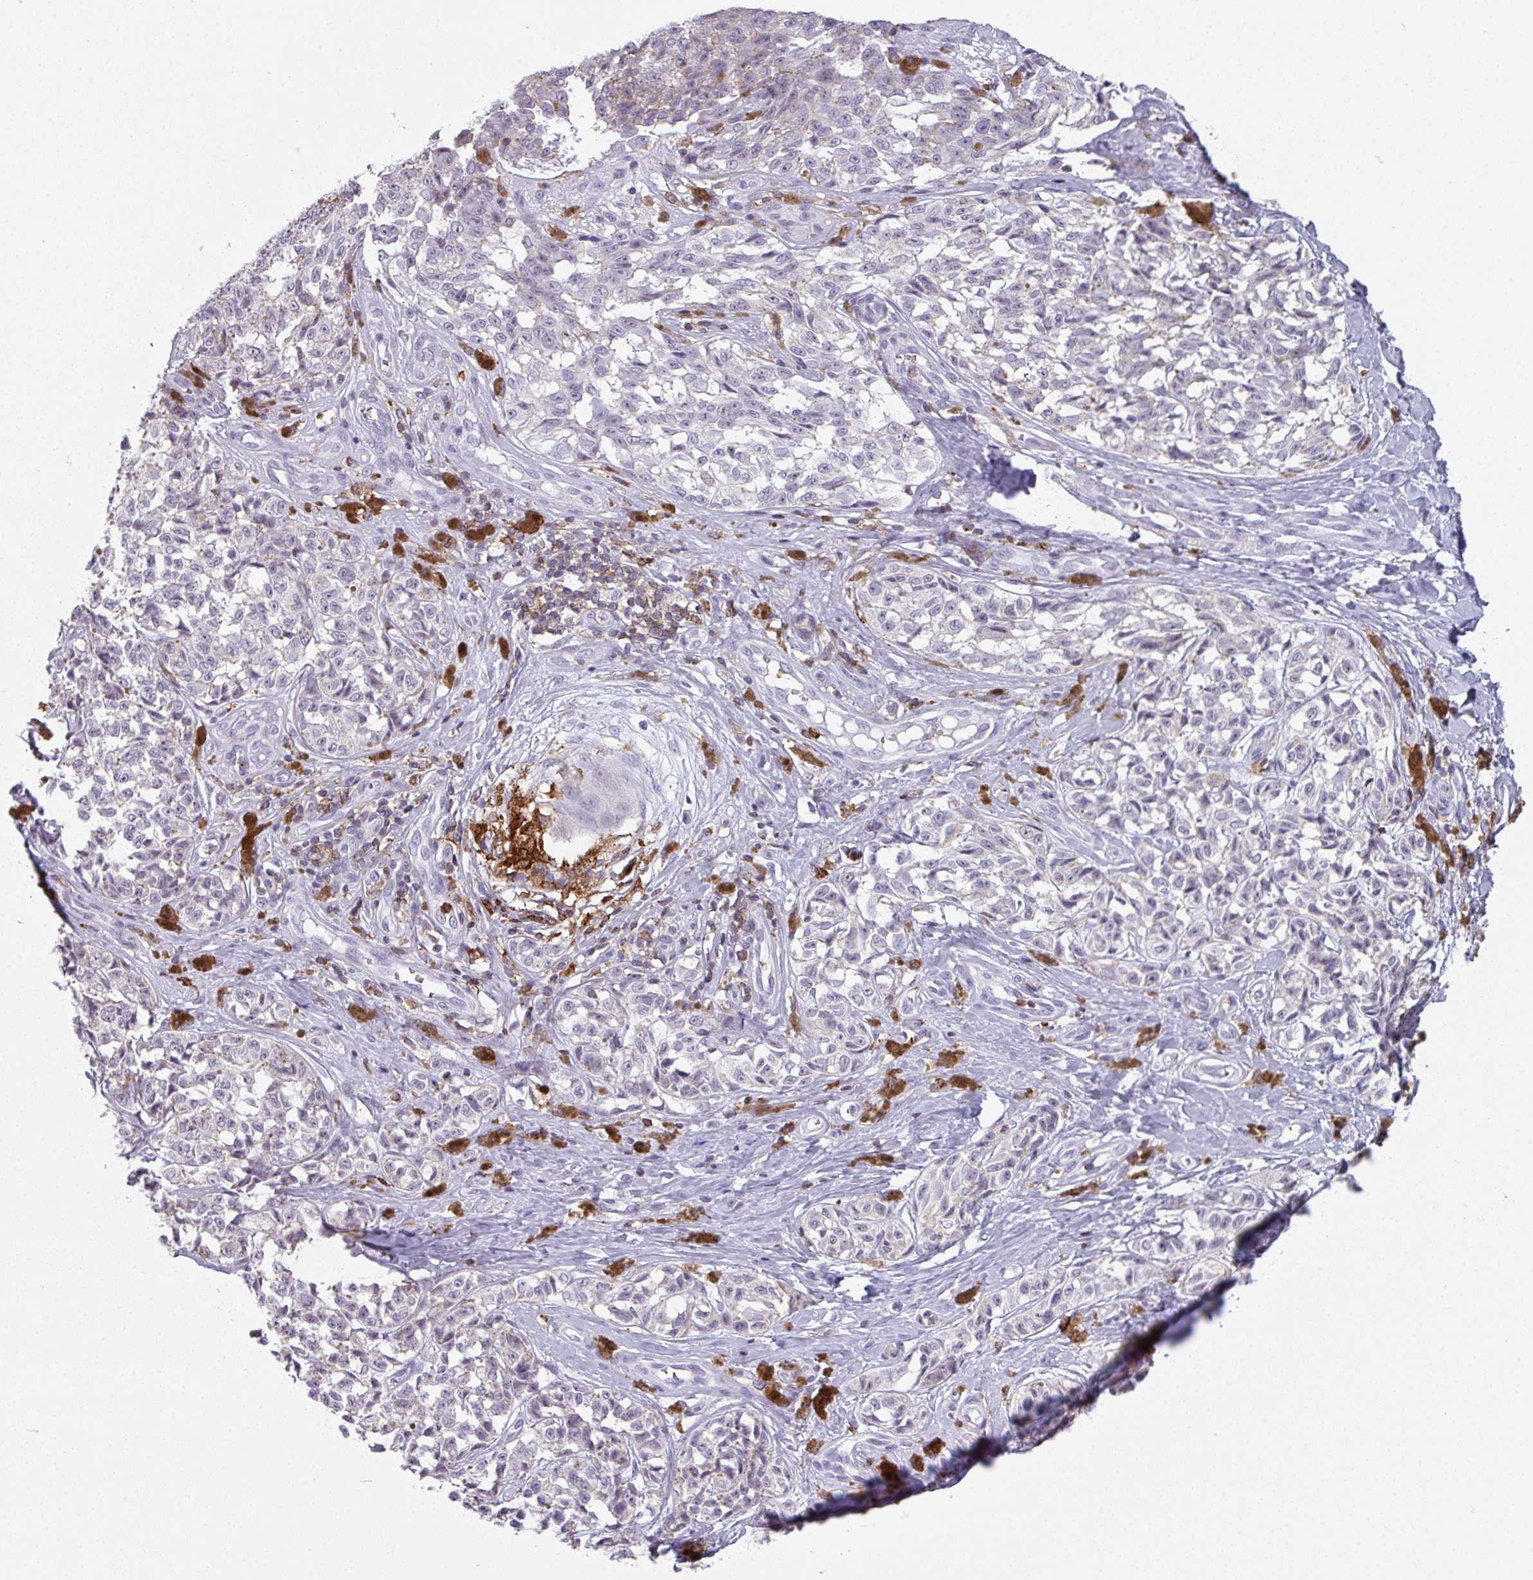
{"staining": {"intensity": "negative", "quantity": "none", "location": "none"}, "tissue": "melanoma", "cell_type": "Tumor cells", "image_type": "cancer", "snomed": [{"axis": "morphology", "description": "Malignant melanoma, NOS"}, {"axis": "topography", "description": "Skin"}], "caption": "High power microscopy micrograph of an IHC photomicrograph of melanoma, revealing no significant staining in tumor cells.", "gene": "EXOSC5", "patient": {"sex": "female", "age": 65}}